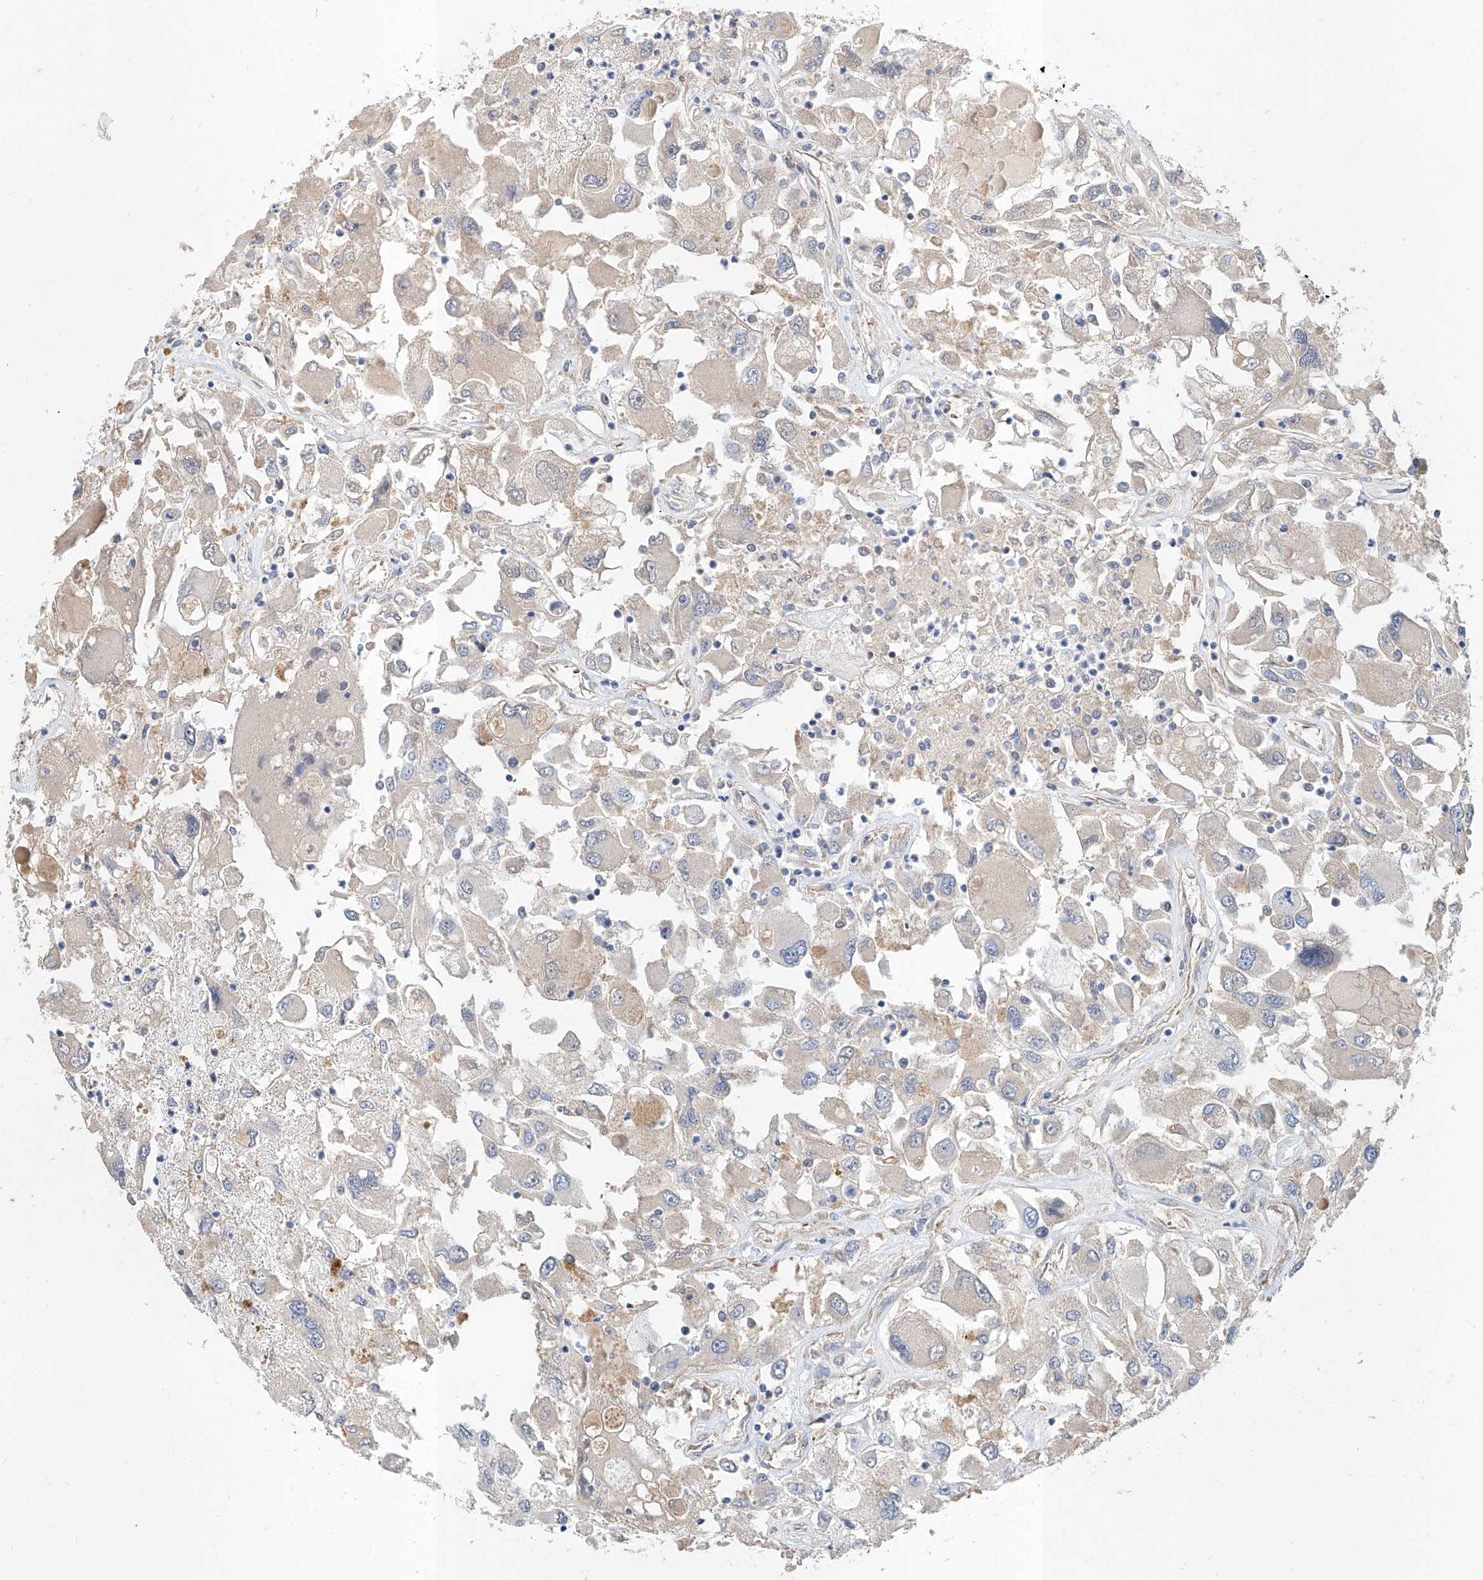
{"staining": {"intensity": "negative", "quantity": "none", "location": "none"}, "tissue": "renal cancer", "cell_type": "Tumor cells", "image_type": "cancer", "snomed": [{"axis": "morphology", "description": "Adenocarcinoma, NOS"}, {"axis": "topography", "description": "Kidney"}], "caption": "Protein analysis of renal cancer (adenocarcinoma) shows no significant positivity in tumor cells.", "gene": "CARMIL3", "patient": {"sex": "female", "age": 52}}